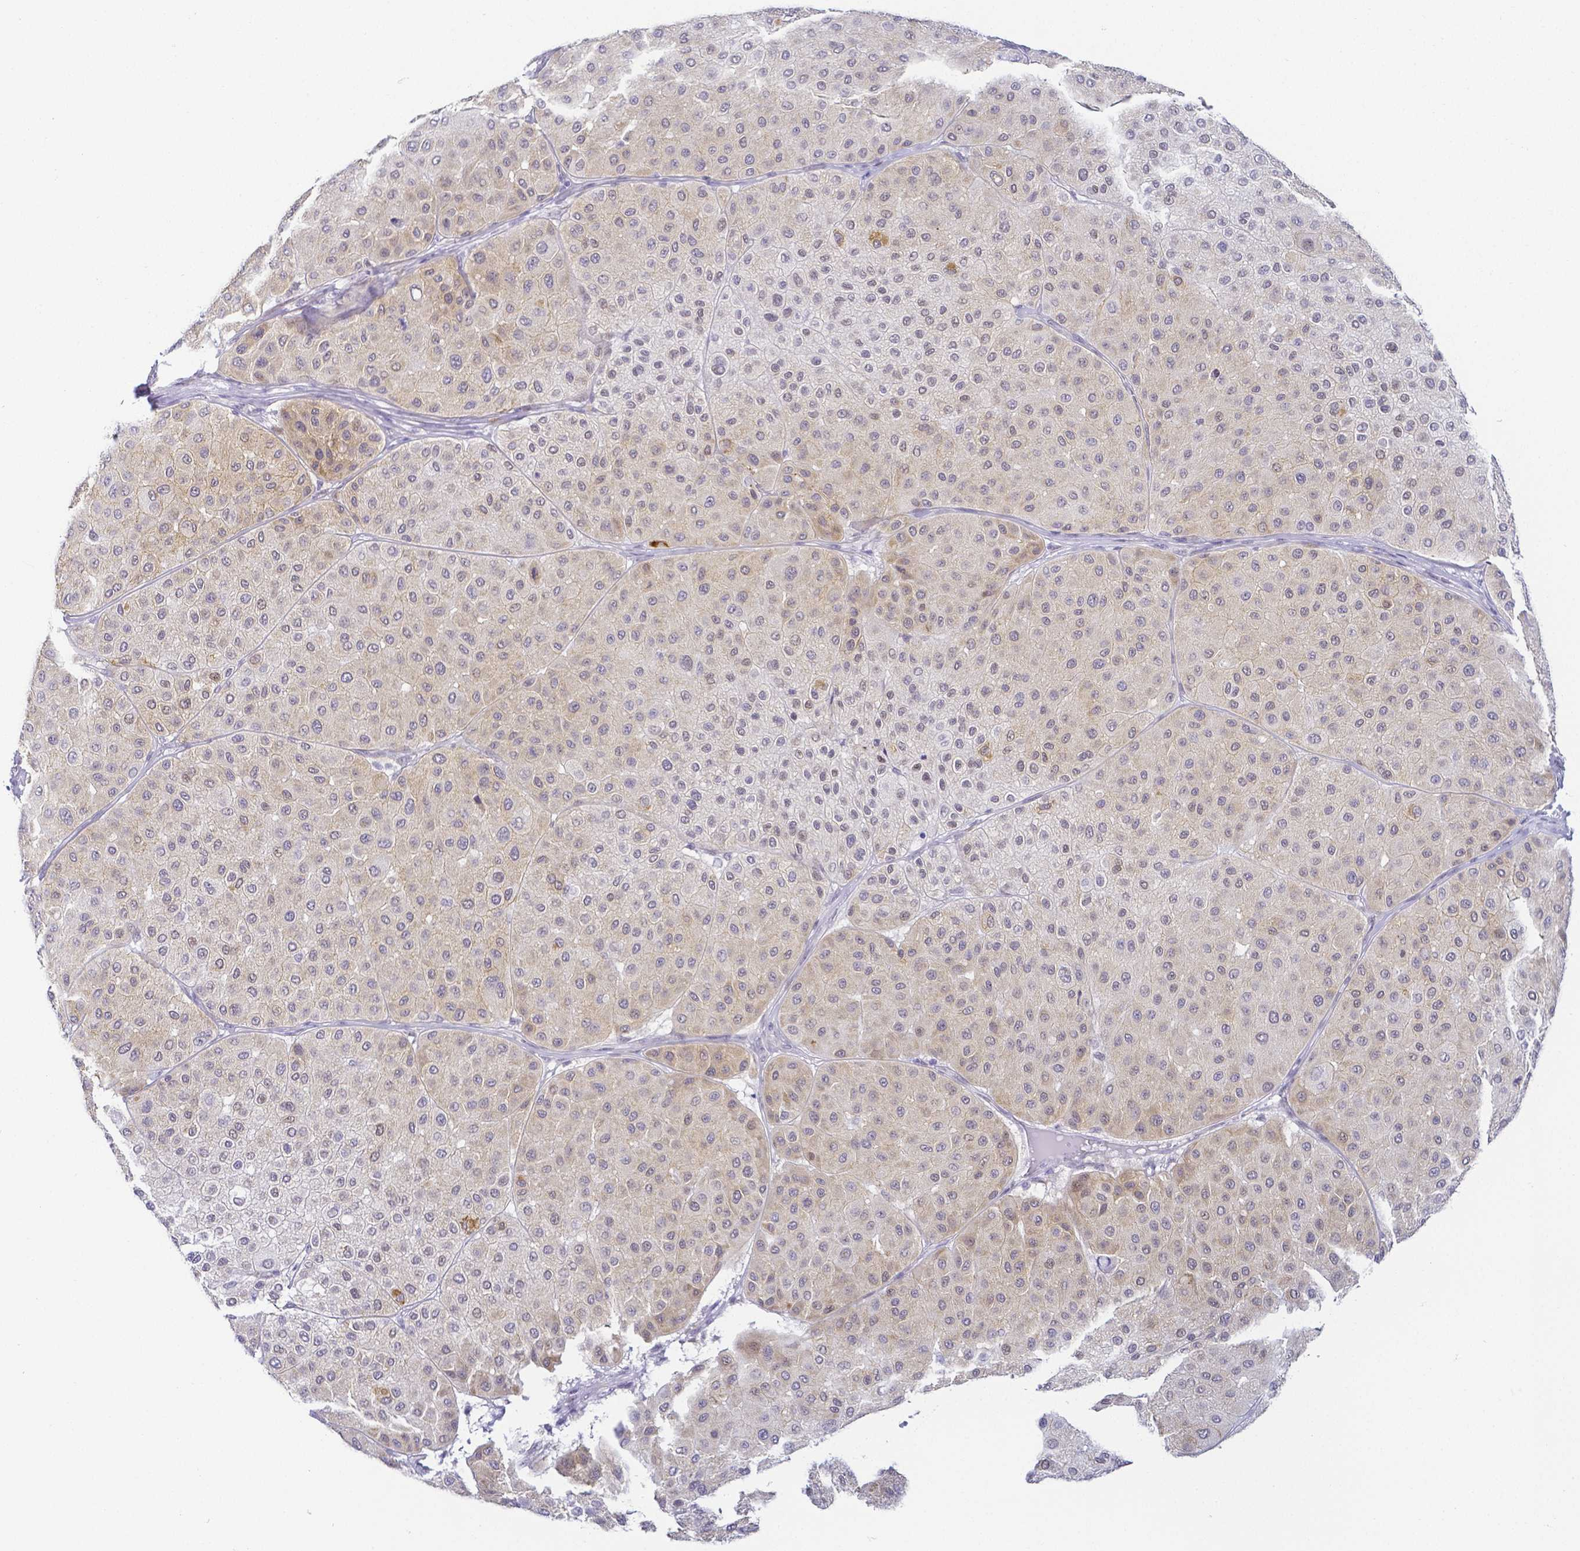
{"staining": {"intensity": "weak", "quantity": "25%-75%", "location": "cytoplasmic/membranous,nuclear"}, "tissue": "melanoma", "cell_type": "Tumor cells", "image_type": "cancer", "snomed": [{"axis": "morphology", "description": "Malignant melanoma, Metastatic site"}, {"axis": "topography", "description": "Smooth muscle"}], "caption": "Malignant melanoma (metastatic site) stained with a protein marker exhibits weak staining in tumor cells.", "gene": "FAM83G", "patient": {"sex": "male", "age": 41}}